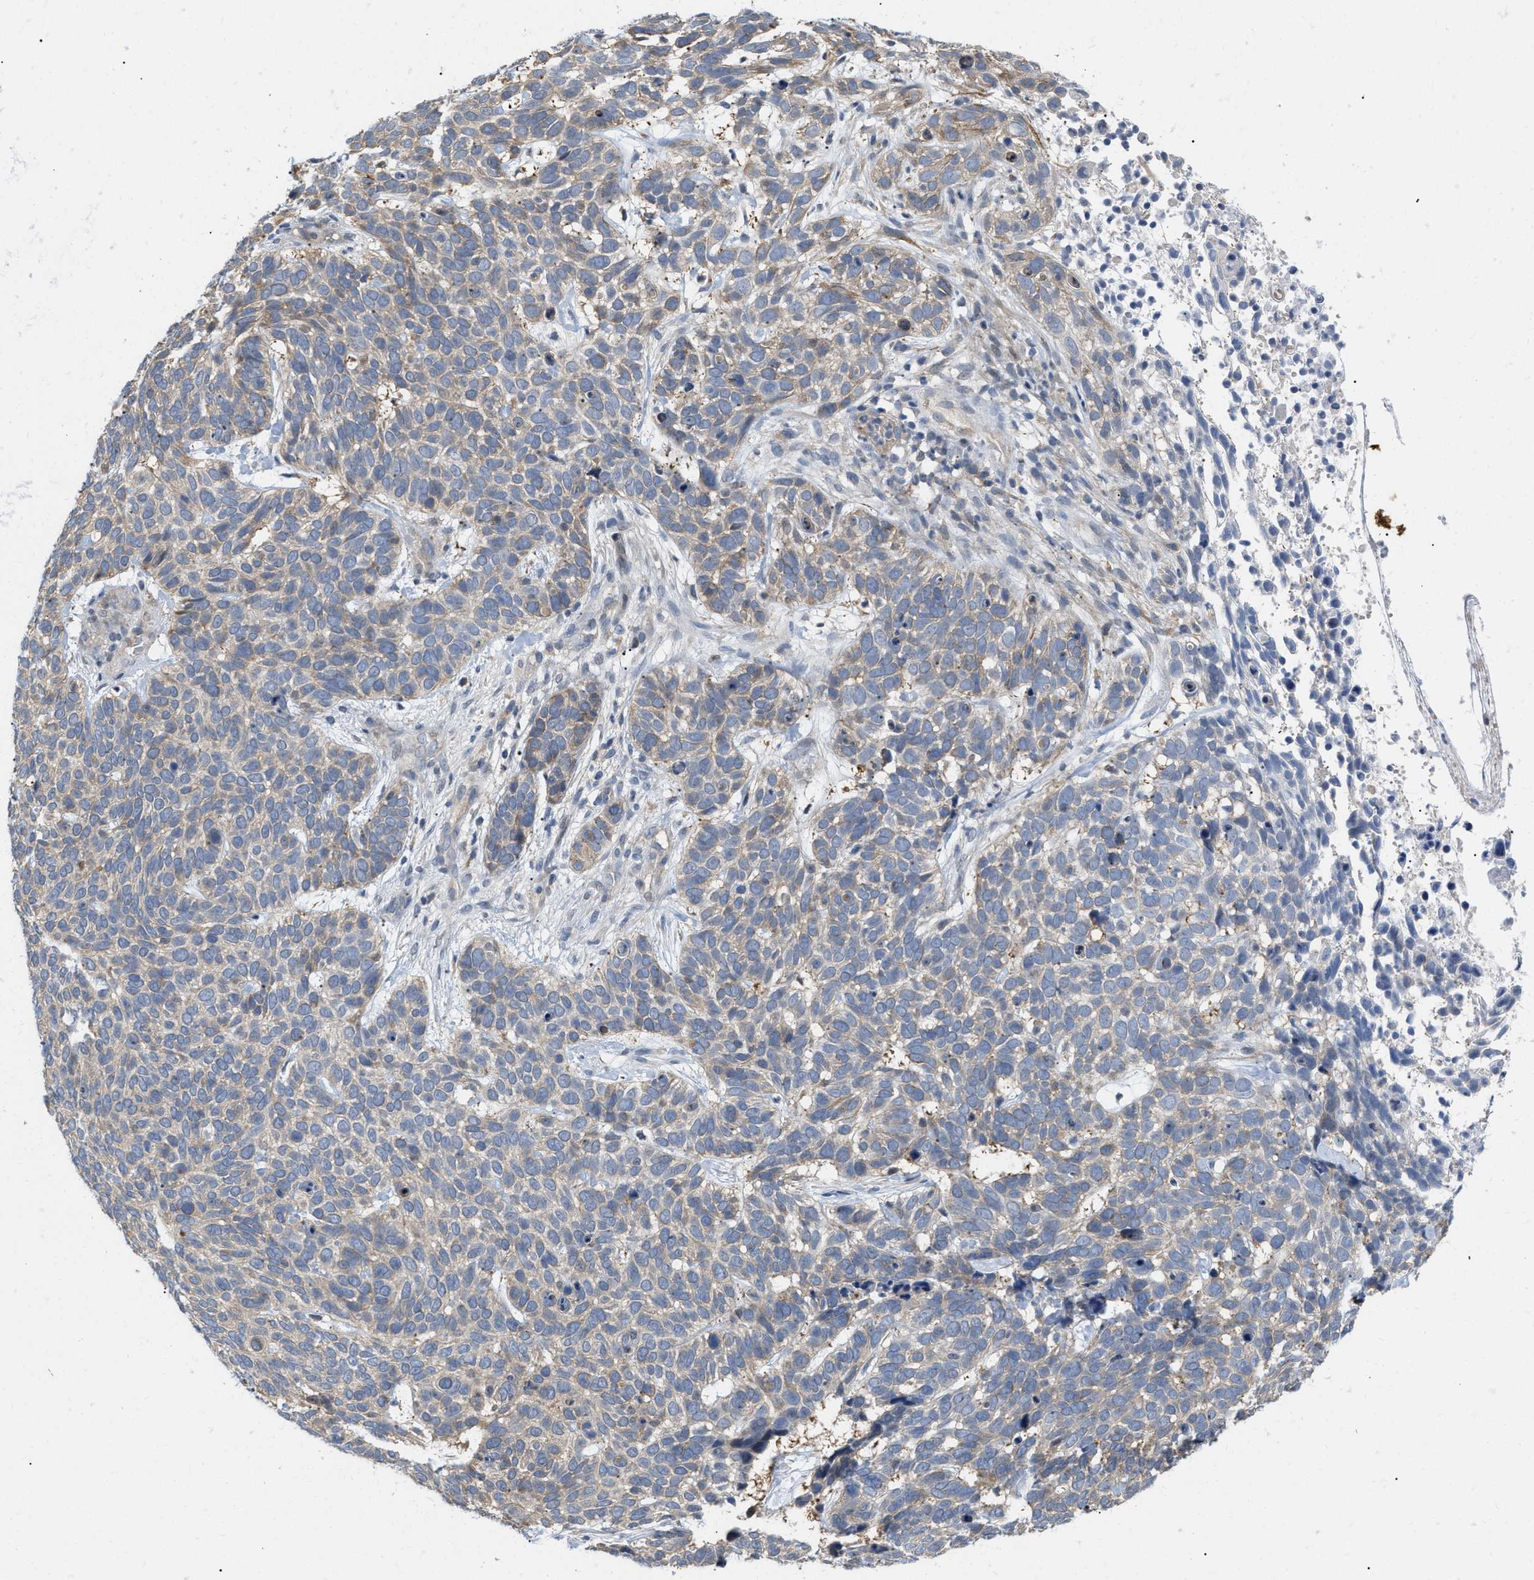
{"staining": {"intensity": "weak", "quantity": "25%-75%", "location": "cytoplasmic/membranous"}, "tissue": "skin cancer", "cell_type": "Tumor cells", "image_type": "cancer", "snomed": [{"axis": "morphology", "description": "Basal cell carcinoma"}, {"axis": "topography", "description": "Skin"}], "caption": "Human basal cell carcinoma (skin) stained for a protein (brown) reveals weak cytoplasmic/membranous positive staining in about 25%-75% of tumor cells.", "gene": "CSNK1A1", "patient": {"sex": "male", "age": 87}}